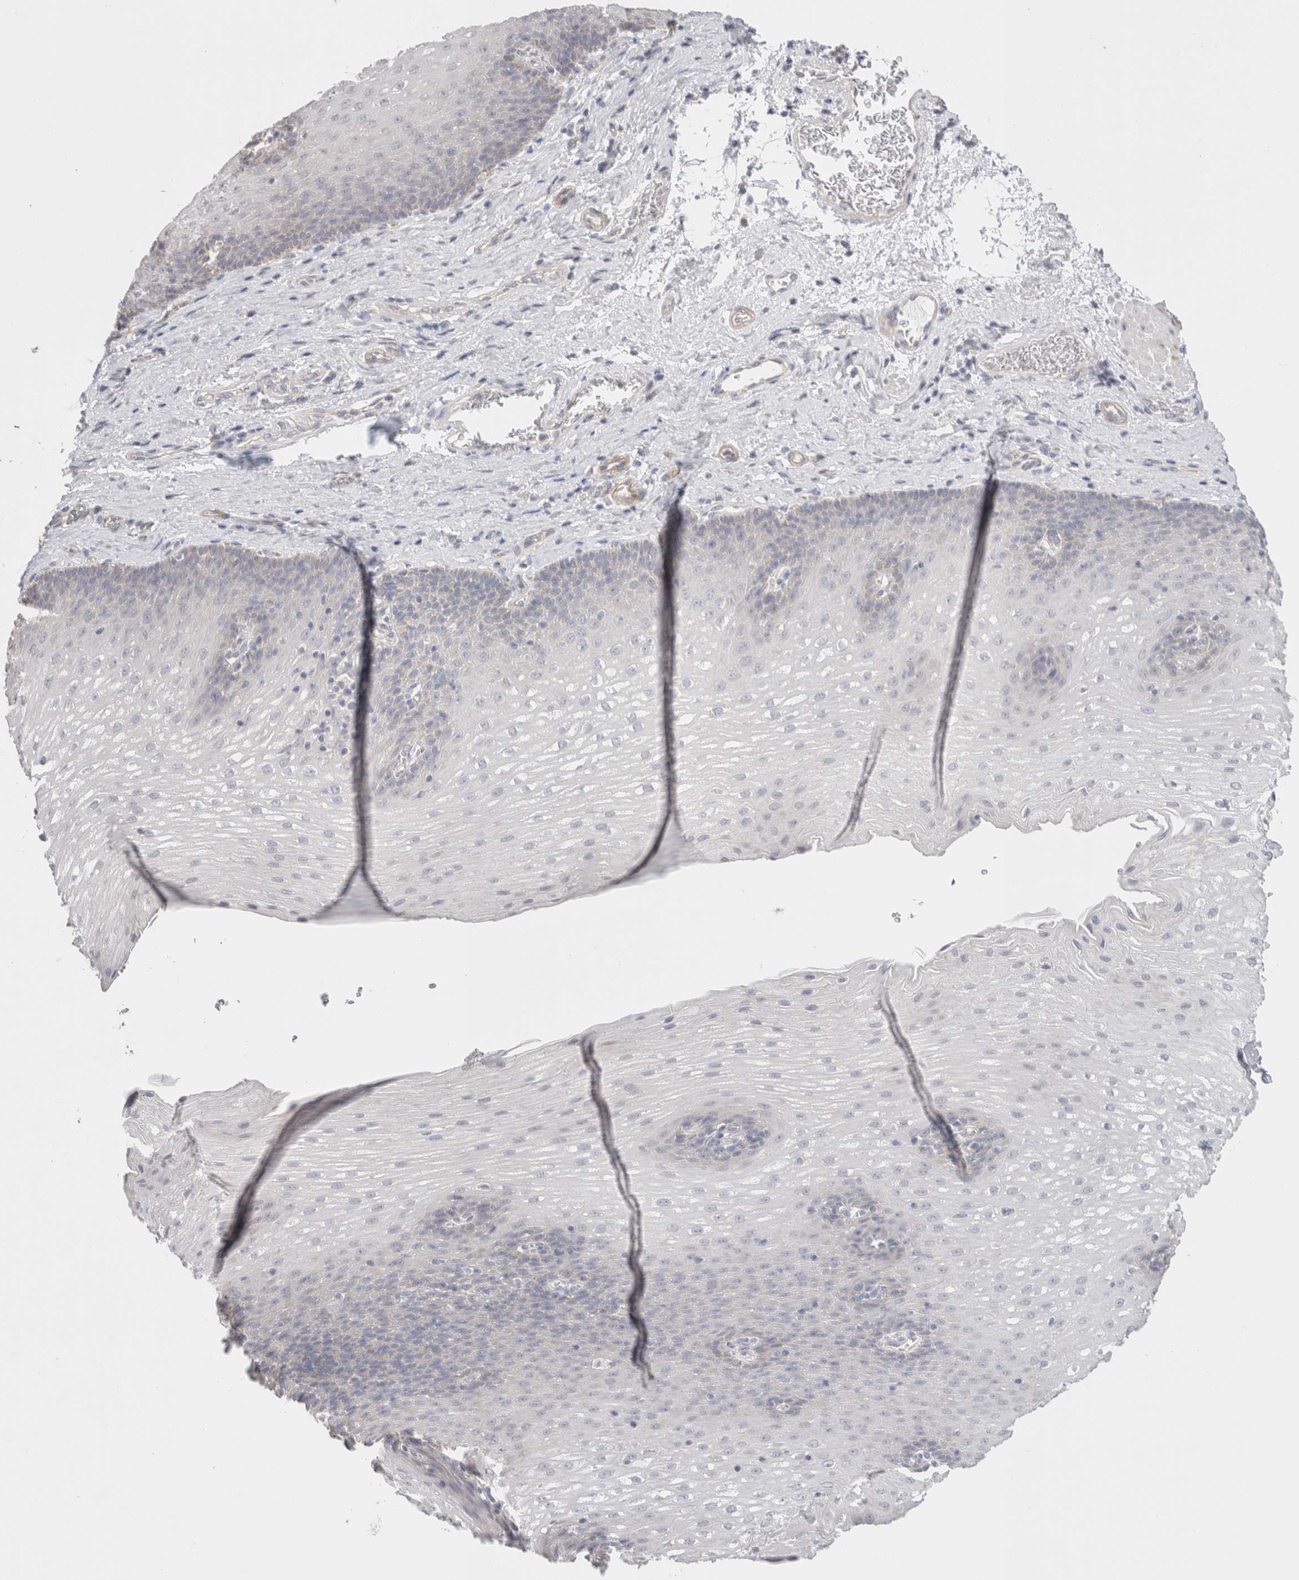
{"staining": {"intensity": "weak", "quantity": "<25%", "location": "cytoplasmic/membranous"}, "tissue": "esophagus", "cell_type": "Squamous epithelial cells", "image_type": "normal", "snomed": [{"axis": "morphology", "description": "Normal tissue, NOS"}, {"axis": "topography", "description": "Esophagus"}], "caption": "This is a histopathology image of immunohistochemistry staining of normal esophagus, which shows no expression in squamous epithelial cells.", "gene": "DMD", "patient": {"sex": "male", "age": 48}}